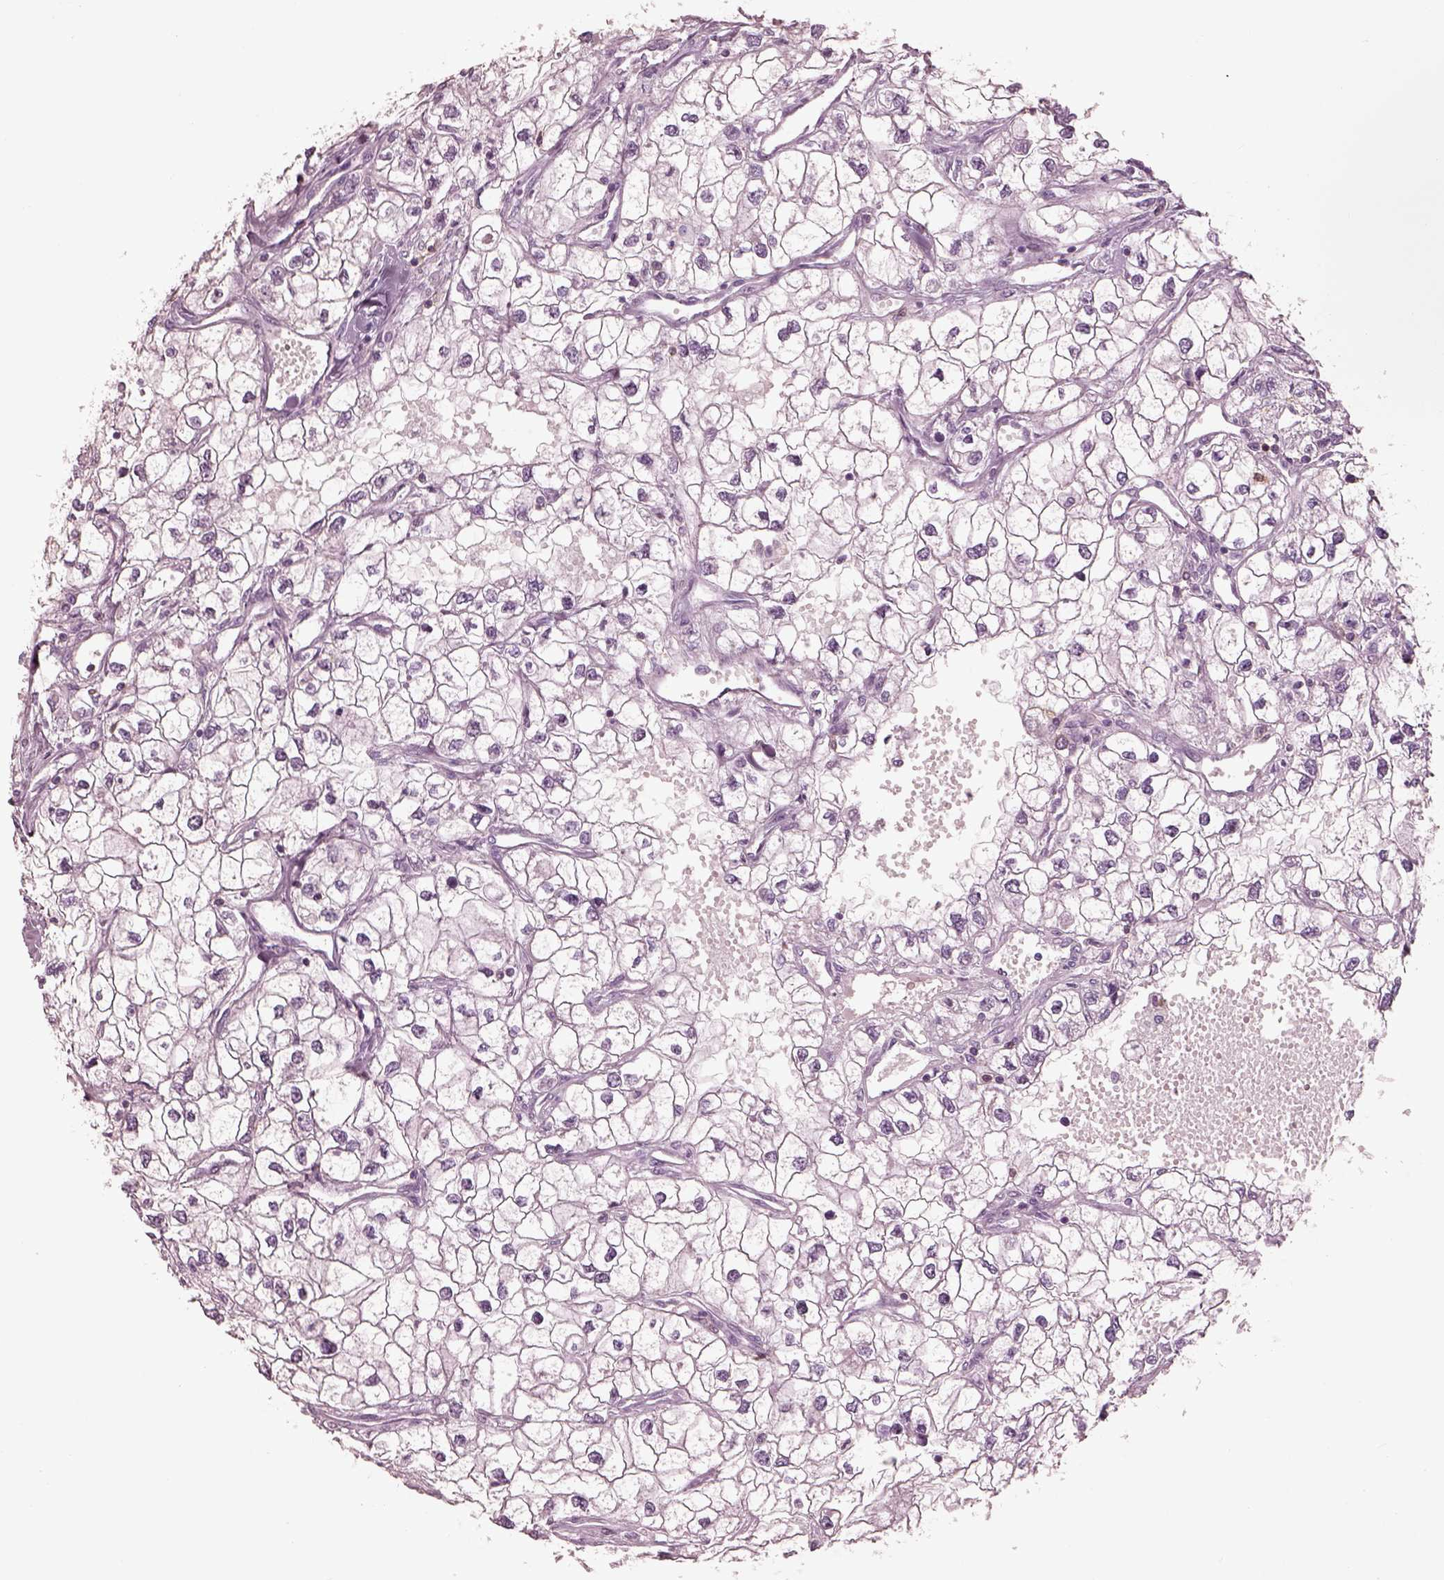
{"staining": {"intensity": "negative", "quantity": "none", "location": "none"}, "tissue": "renal cancer", "cell_type": "Tumor cells", "image_type": "cancer", "snomed": [{"axis": "morphology", "description": "Adenocarcinoma, NOS"}, {"axis": "topography", "description": "Kidney"}], "caption": "Tumor cells show no significant protein expression in renal cancer (adenocarcinoma). (DAB (3,3'-diaminobenzidine) immunohistochemistry visualized using brightfield microscopy, high magnification).", "gene": "PDCD1", "patient": {"sex": "male", "age": 59}}